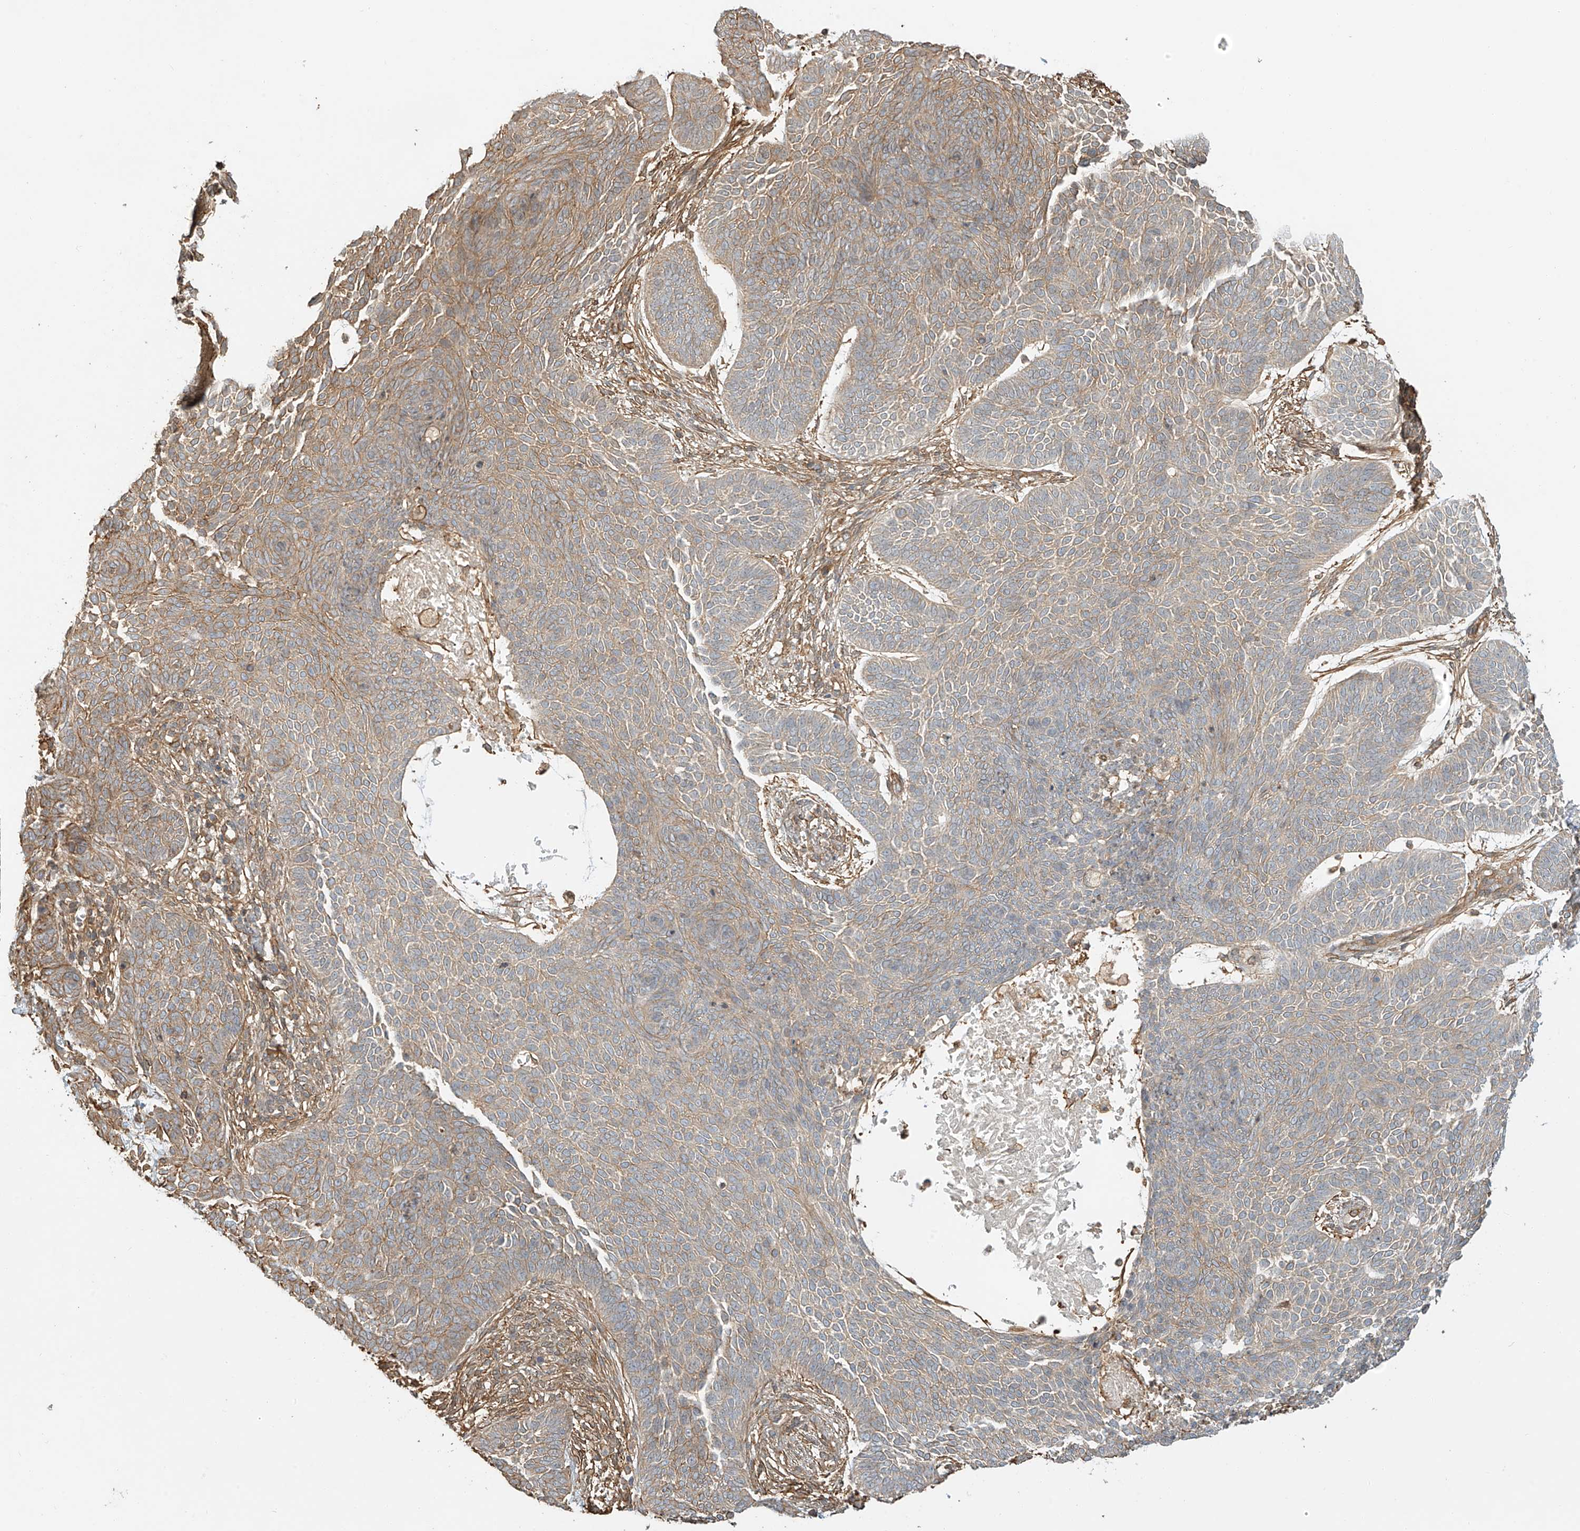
{"staining": {"intensity": "weak", "quantity": "25%-75%", "location": "cytoplasmic/membranous"}, "tissue": "skin cancer", "cell_type": "Tumor cells", "image_type": "cancer", "snomed": [{"axis": "morphology", "description": "Basal cell carcinoma"}, {"axis": "topography", "description": "Skin"}], "caption": "Immunohistochemistry (IHC) (DAB (3,3'-diaminobenzidine)) staining of skin basal cell carcinoma displays weak cytoplasmic/membranous protein positivity in approximately 25%-75% of tumor cells.", "gene": "CSMD3", "patient": {"sex": "male", "age": 85}}